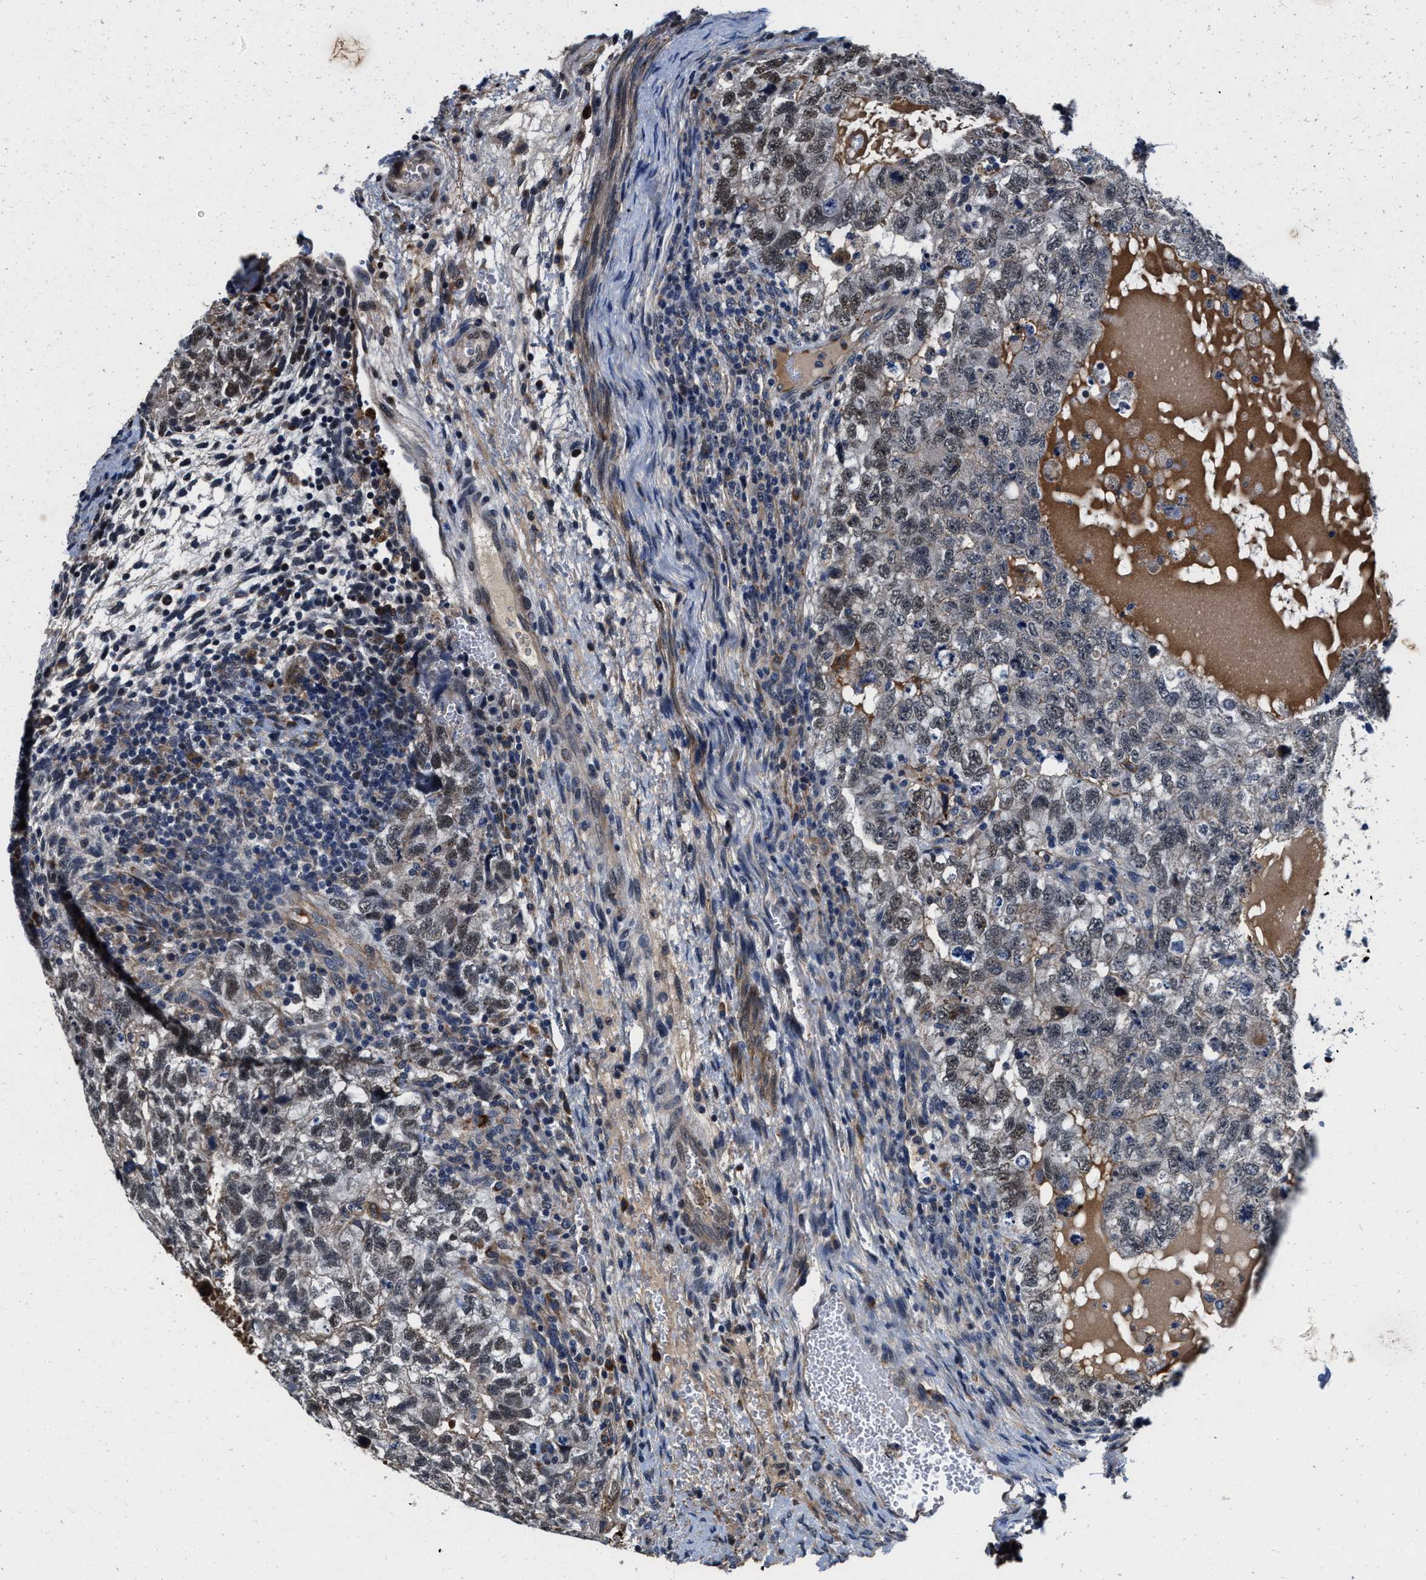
{"staining": {"intensity": "moderate", "quantity": "25%-75%", "location": "nuclear"}, "tissue": "testis cancer", "cell_type": "Tumor cells", "image_type": "cancer", "snomed": [{"axis": "morphology", "description": "Carcinoma, Embryonal, NOS"}, {"axis": "topography", "description": "Testis"}], "caption": "Approximately 25%-75% of tumor cells in human embryonal carcinoma (testis) show moderate nuclear protein staining as visualized by brown immunohistochemical staining.", "gene": "SLC12A2", "patient": {"sex": "male", "age": 36}}